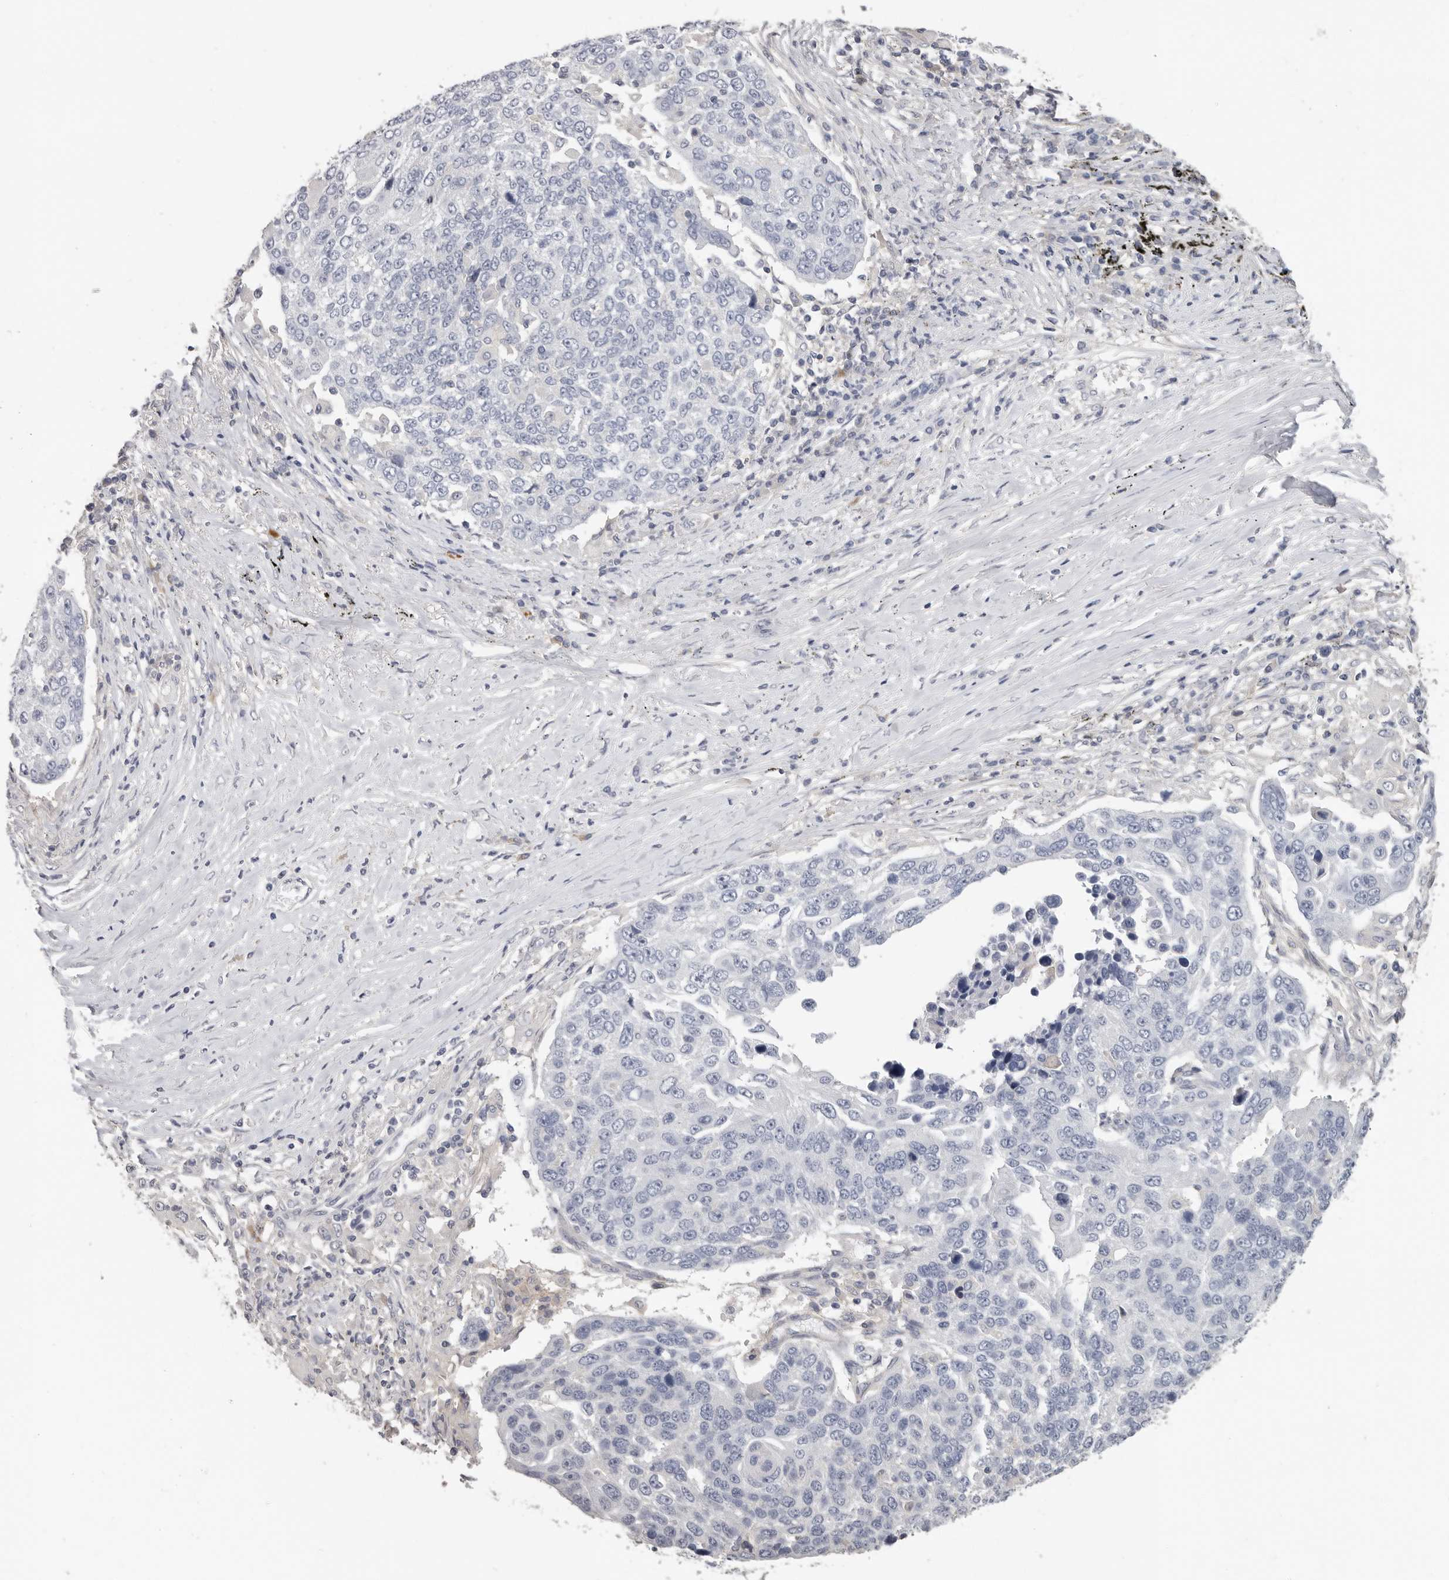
{"staining": {"intensity": "negative", "quantity": "none", "location": "none"}, "tissue": "lung cancer", "cell_type": "Tumor cells", "image_type": "cancer", "snomed": [{"axis": "morphology", "description": "Squamous cell carcinoma, NOS"}, {"axis": "topography", "description": "Lung"}], "caption": "Protein analysis of lung cancer (squamous cell carcinoma) displays no significant staining in tumor cells.", "gene": "WDTC1", "patient": {"sex": "male", "age": 66}}